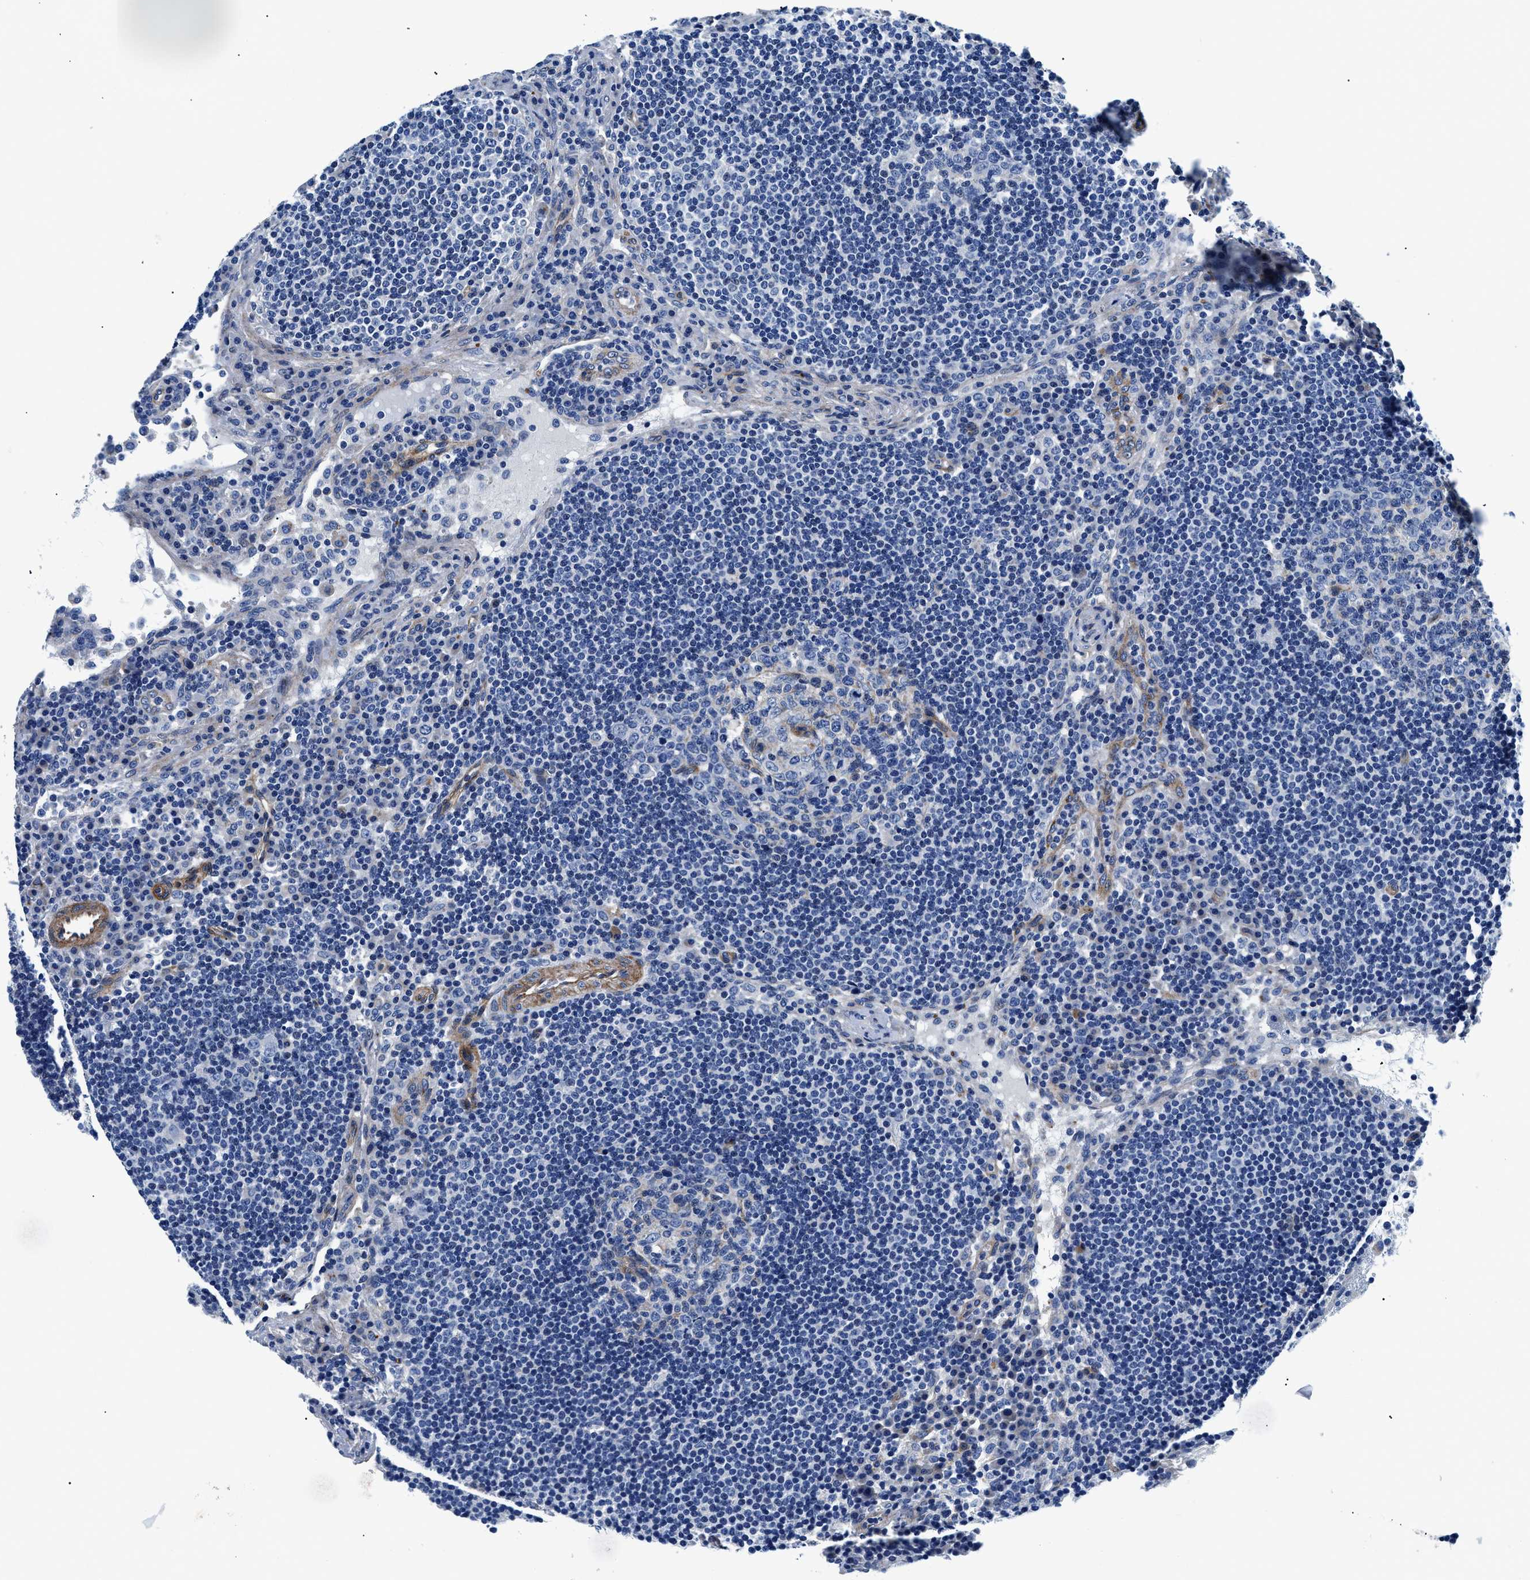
{"staining": {"intensity": "negative", "quantity": "none", "location": "none"}, "tissue": "lymph node", "cell_type": "Germinal center cells", "image_type": "normal", "snomed": [{"axis": "morphology", "description": "Normal tissue, NOS"}, {"axis": "topography", "description": "Lymph node"}], "caption": "A high-resolution image shows IHC staining of unremarkable lymph node, which displays no significant positivity in germinal center cells. (DAB (3,3'-diaminobenzidine) immunohistochemistry (IHC) visualized using brightfield microscopy, high magnification).", "gene": "DAG1", "patient": {"sex": "female", "age": 53}}